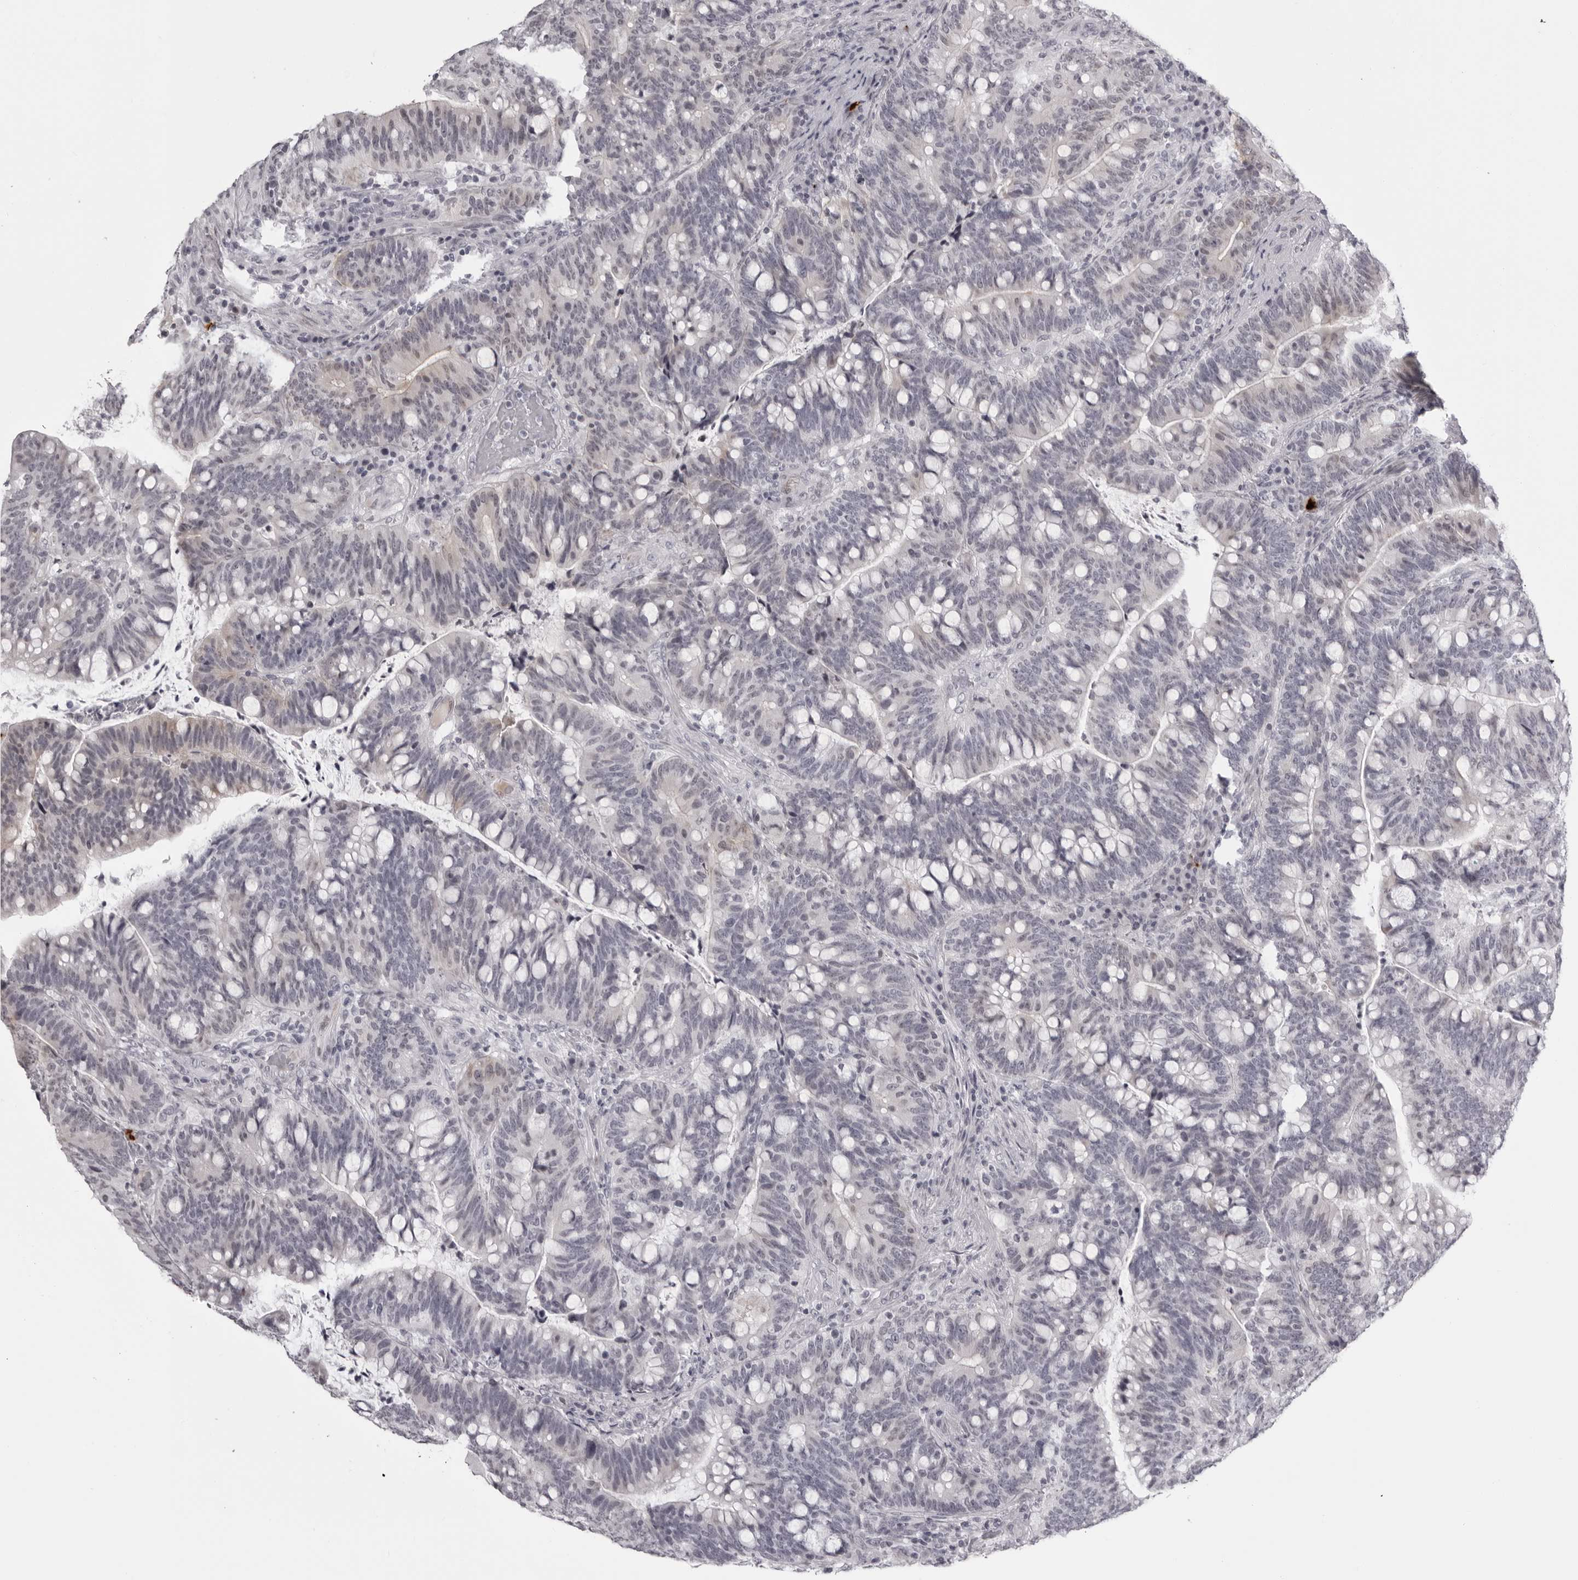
{"staining": {"intensity": "moderate", "quantity": "<25%", "location": "cytoplasmic/membranous"}, "tissue": "colorectal cancer", "cell_type": "Tumor cells", "image_type": "cancer", "snomed": [{"axis": "morphology", "description": "Adenocarcinoma, NOS"}, {"axis": "topography", "description": "Colon"}], "caption": "Tumor cells demonstrate low levels of moderate cytoplasmic/membranous positivity in about <25% of cells in colorectal cancer (adenocarcinoma).", "gene": "NUDT18", "patient": {"sex": "female", "age": 66}}